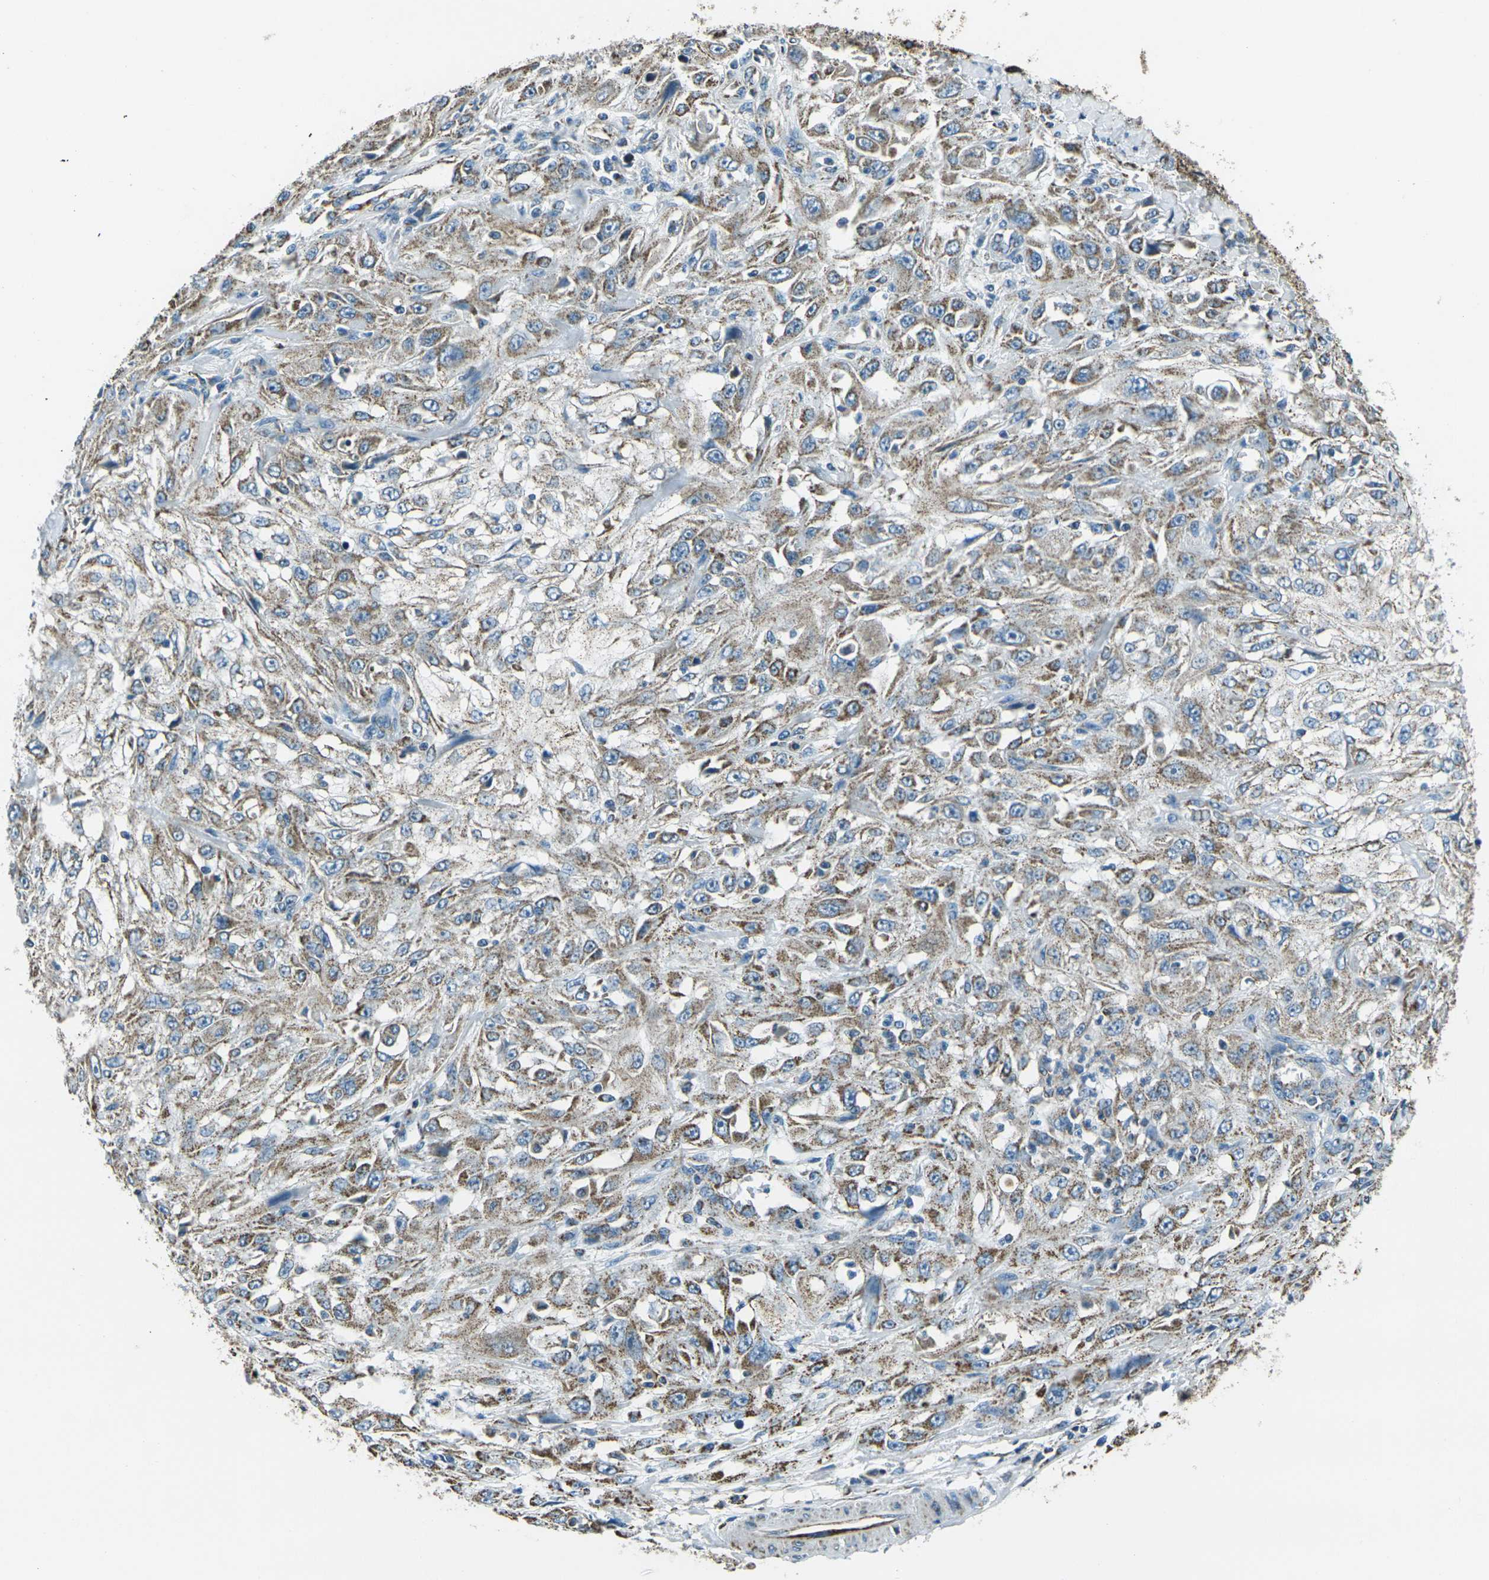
{"staining": {"intensity": "weak", "quantity": ">75%", "location": "cytoplasmic/membranous"}, "tissue": "skin cancer", "cell_type": "Tumor cells", "image_type": "cancer", "snomed": [{"axis": "morphology", "description": "Squamous cell carcinoma, NOS"}, {"axis": "topography", "description": "Skin"}], "caption": "This is a photomicrograph of IHC staining of skin cancer (squamous cell carcinoma), which shows weak positivity in the cytoplasmic/membranous of tumor cells.", "gene": "IRF3", "patient": {"sex": "male", "age": 75}}